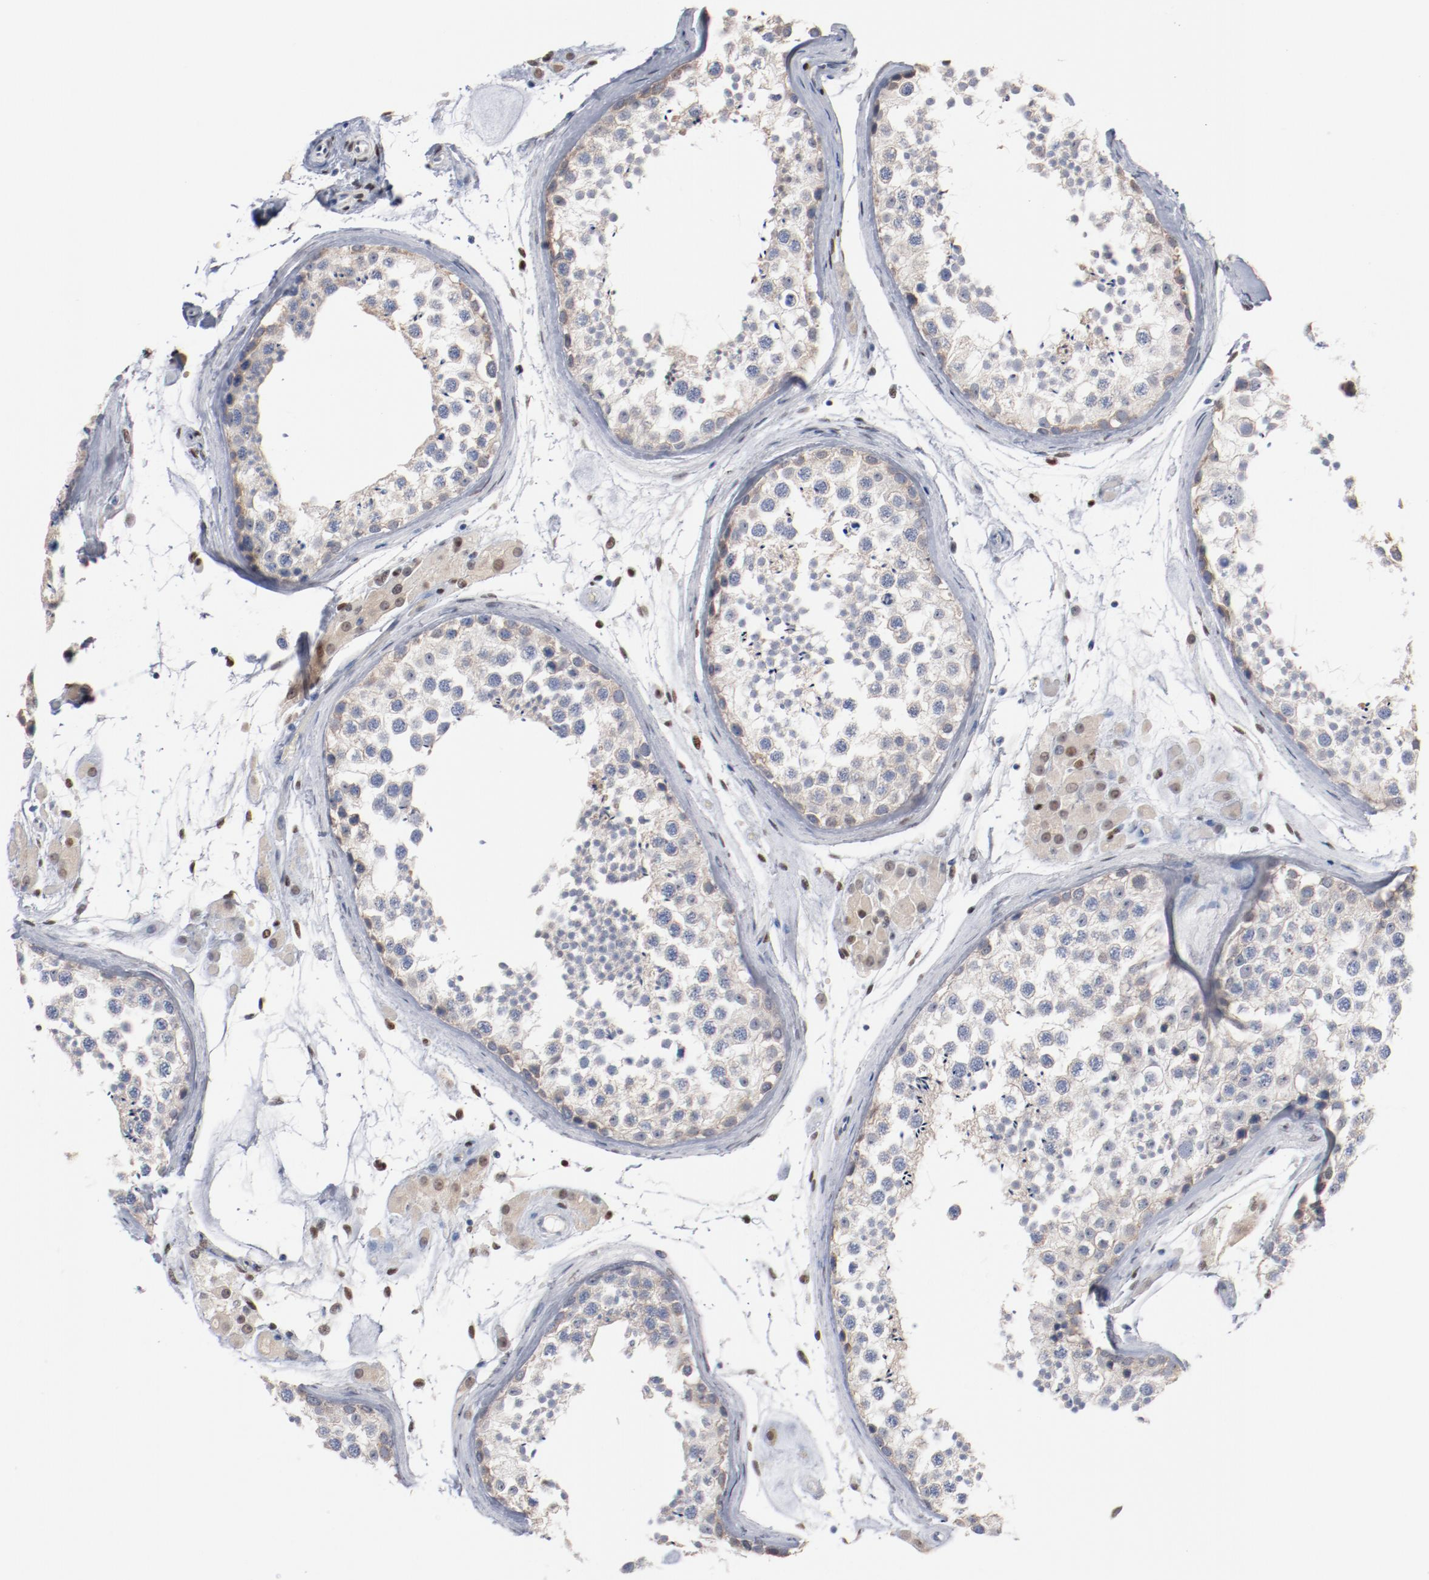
{"staining": {"intensity": "negative", "quantity": "none", "location": "none"}, "tissue": "testis", "cell_type": "Cells in seminiferous ducts", "image_type": "normal", "snomed": [{"axis": "morphology", "description": "Normal tissue, NOS"}, {"axis": "topography", "description": "Testis"}], "caption": "Immunohistochemistry (IHC) of unremarkable testis exhibits no staining in cells in seminiferous ducts. (DAB (3,3'-diaminobenzidine) immunohistochemistry (IHC) with hematoxylin counter stain).", "gene": "ZEB2", "patient": {"sex": "male", "age": 46}}